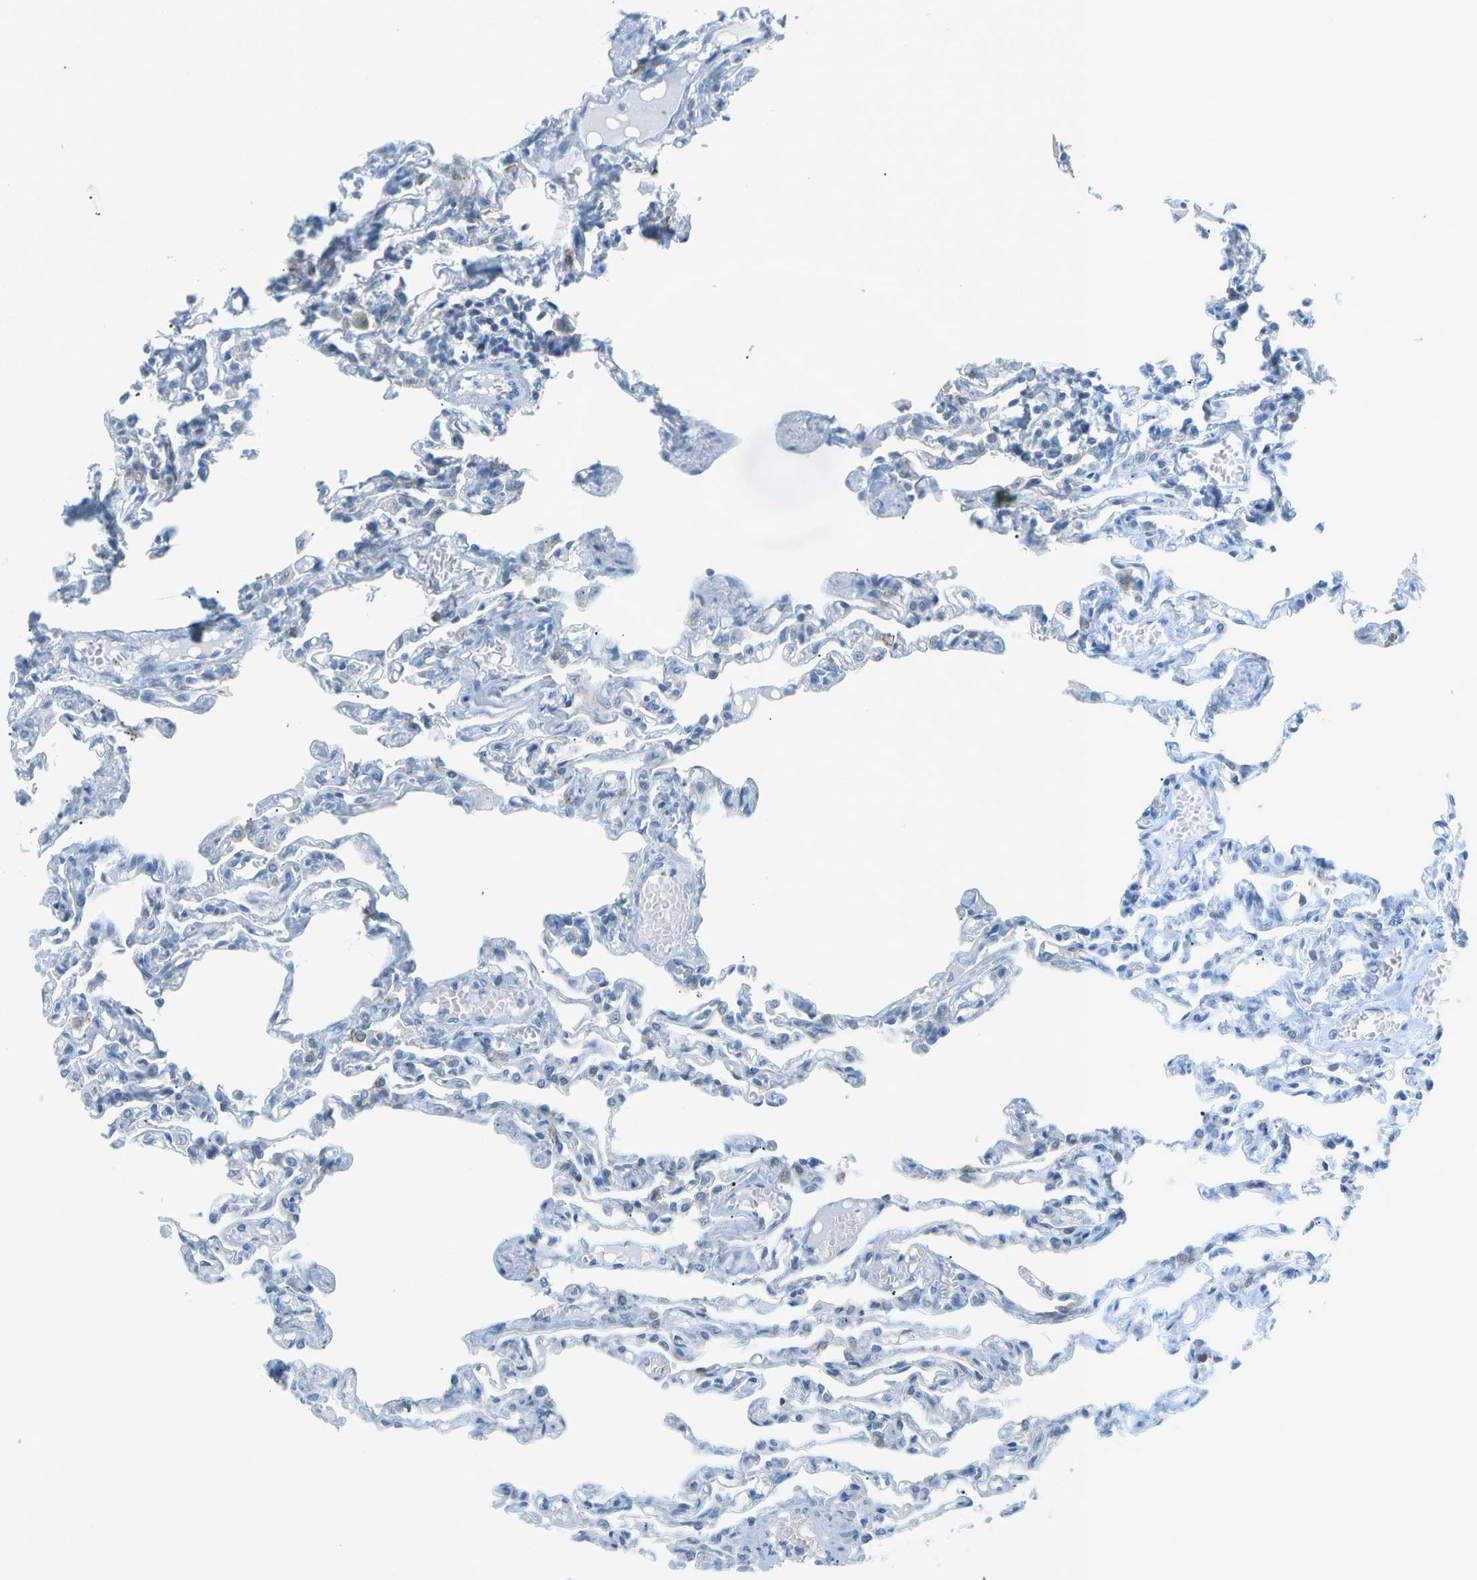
{"staining": {"intensity": "negative", "quantity": "none", "location": "none"}, "tissue": "lung", "cell_type": "Alveolar cells", "image_type": "normal", "snomed": [{"axis": "morphology", "description": "Normal tissue, NOS"}, {"axis": "topography", "description": "Lung"}], "caption": "Immunohistochemistry of benign human lung exhibits no expression in alveolar cells. Brightfield microscopy of IHC stained with DAB (3,3'-diaminobenzidine) (brown) and hematoxylin (blue), captured at high magnification.", "gene": "SMYD5", "patient": {"sex": "male", "age": 21}}